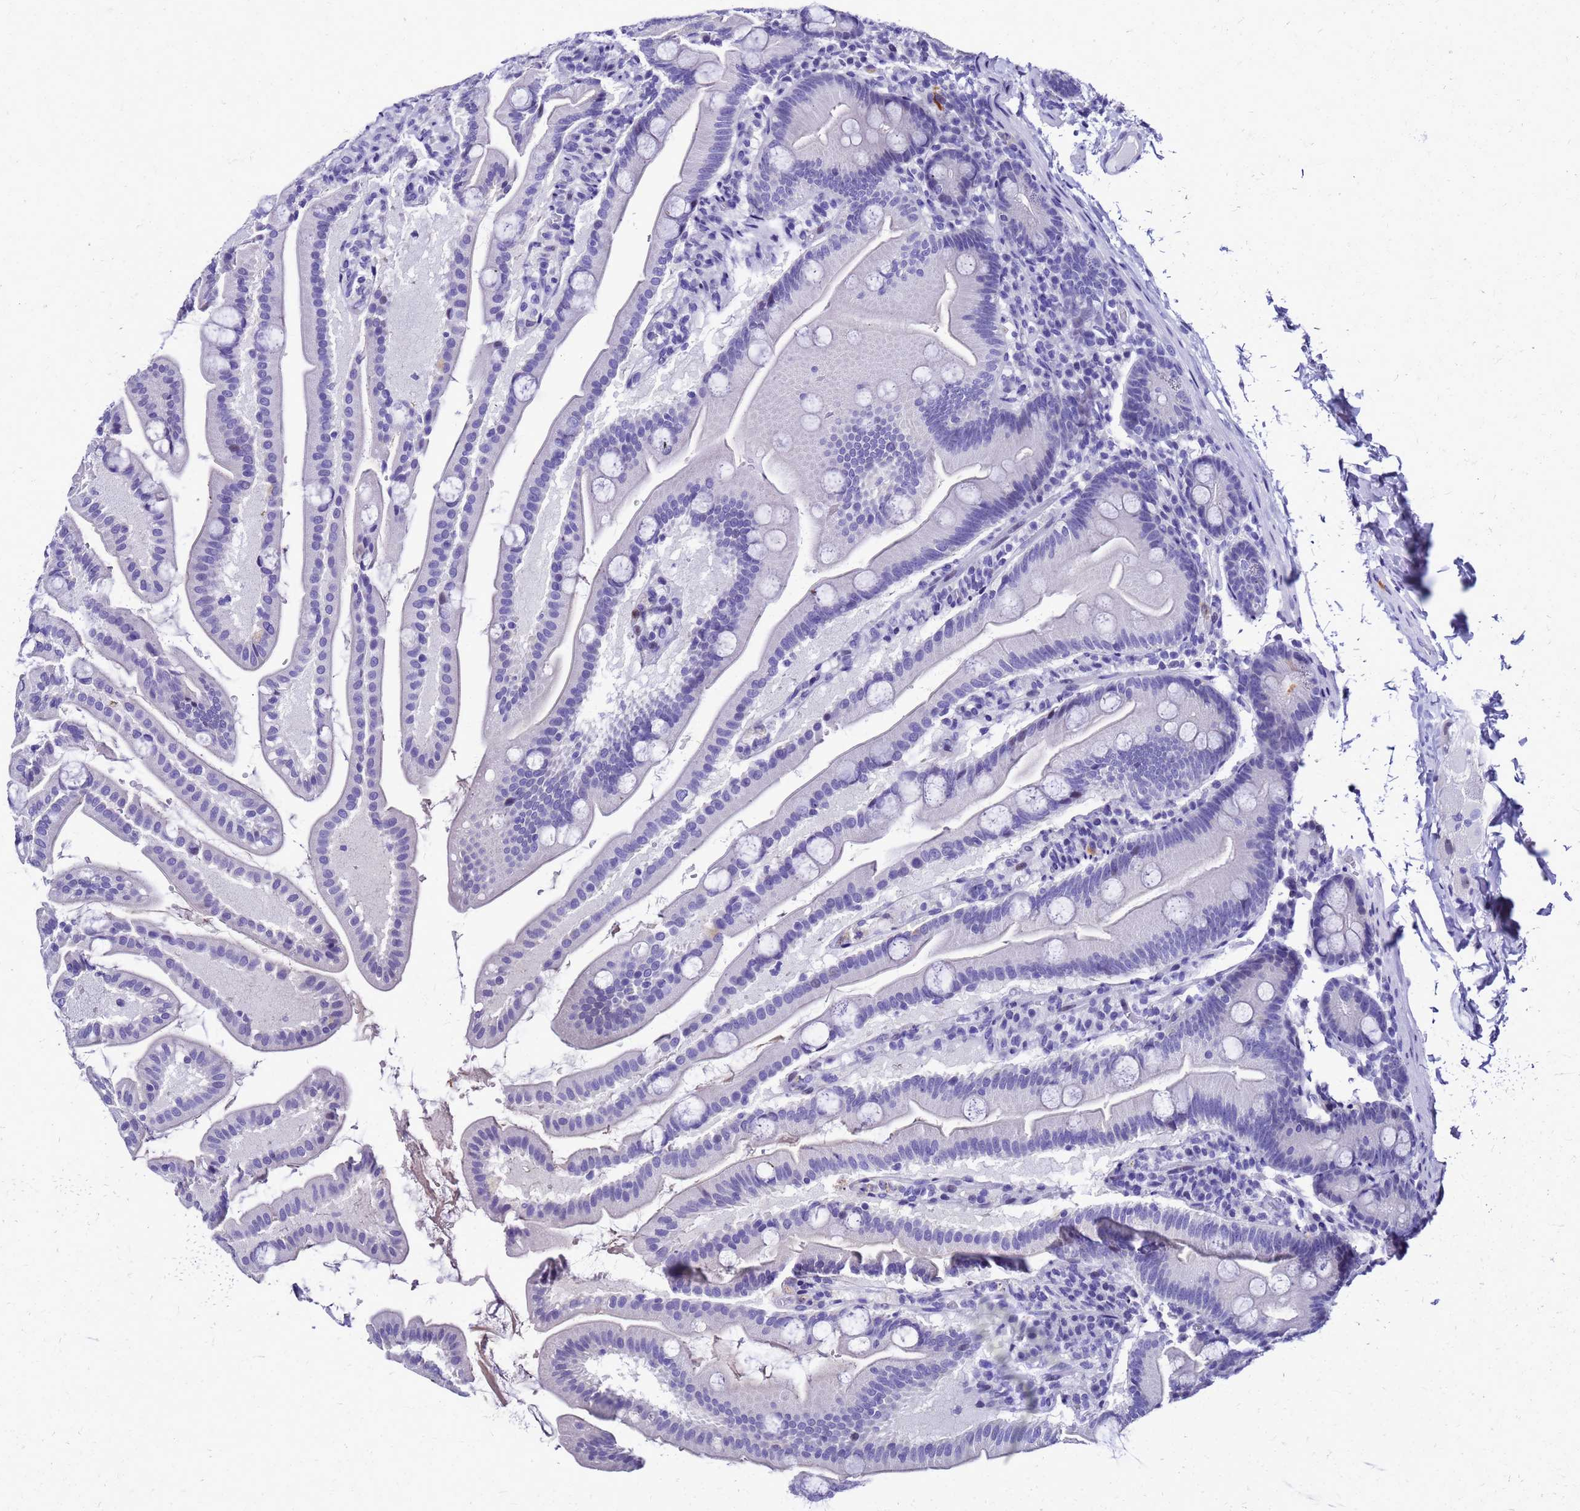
{"staining": {"intensity": "negative", "quantity": "none", "location": "none"}, "tissue": "small intestine", "cell_type": "Glandular cells", "image_type": "normal", "snomed": [{"axis": "morphology", "description": "Normal tissue, NOS"}, {"axis": "topography", "description": "Small intestine"}], "caption": "IHC of normal small intestine shows no expression in glandular cells.", "gene": "SMIM21", "patient": {"sex": "female", "age": 68}}